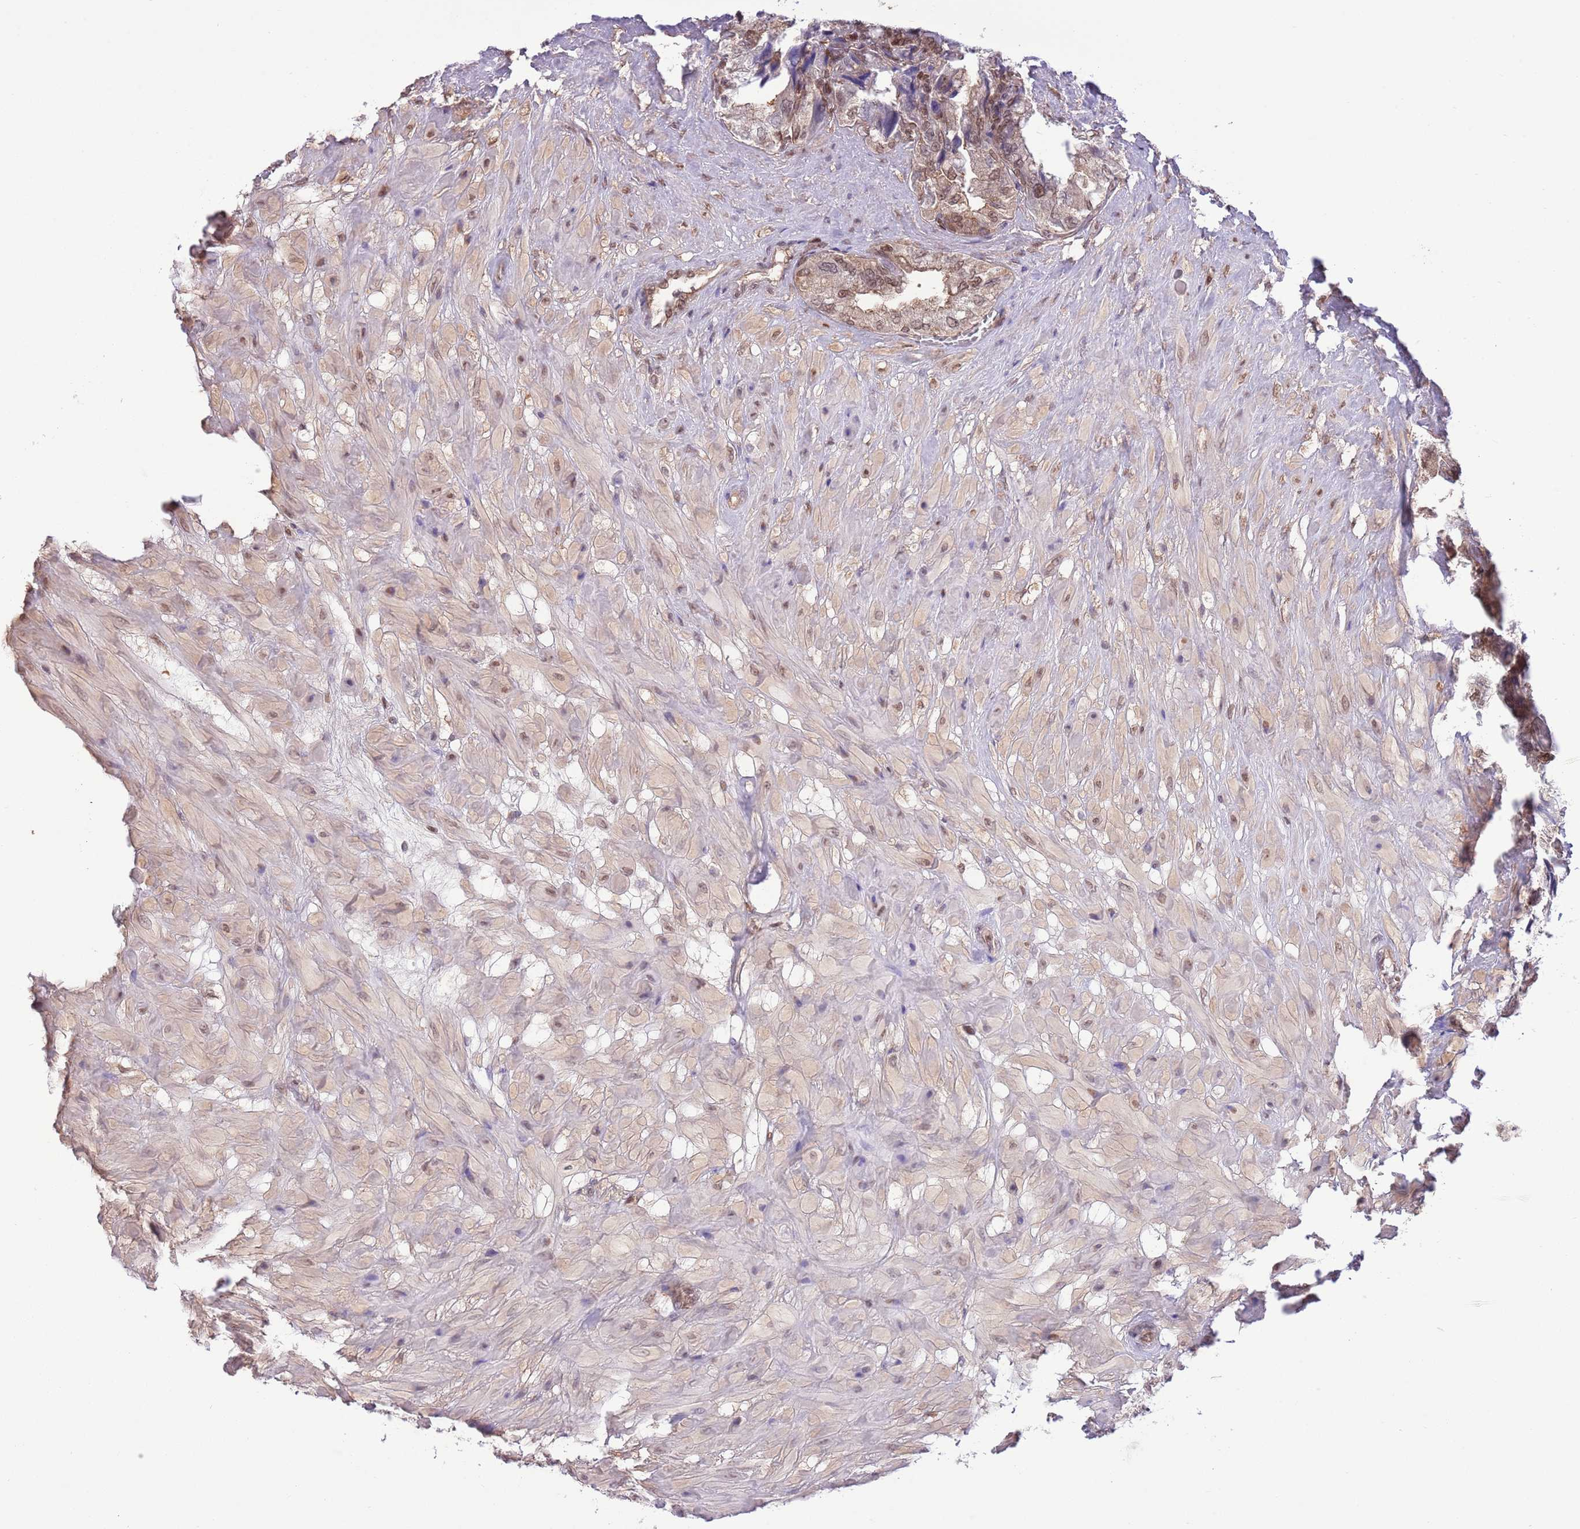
{"staining": {"intensity": "moderate", "quantity": "25%-75%", "location": "cytoplasmic/membranous,nuclear"}, "tissue": "seminal vesicle", "cell_type": "Glandular cells", "image_type": "normal", "snomed": [{"axis": "morphology", "description": "Normal tissue, NOS"}, {"axis": "topography", "description": "Seminal veicle"}, {"axis": "topography", "description": "Peripheral nerve tissue"}], "caption": "Seminal vesicle stained with DAB immunohistochemistry demonstrates medium levels of moderate cytoplasmic/membranous,nuclear expression in about 25%-75% of glandular cells. (Stains: DAB (3,3'-diaminobenzidine) in brown, nuclei in blue, Microscopy: brightfield microscopy at high magnification).", "gene": "NSFL1C", "patient": {"sex": "male", "age": 60}}